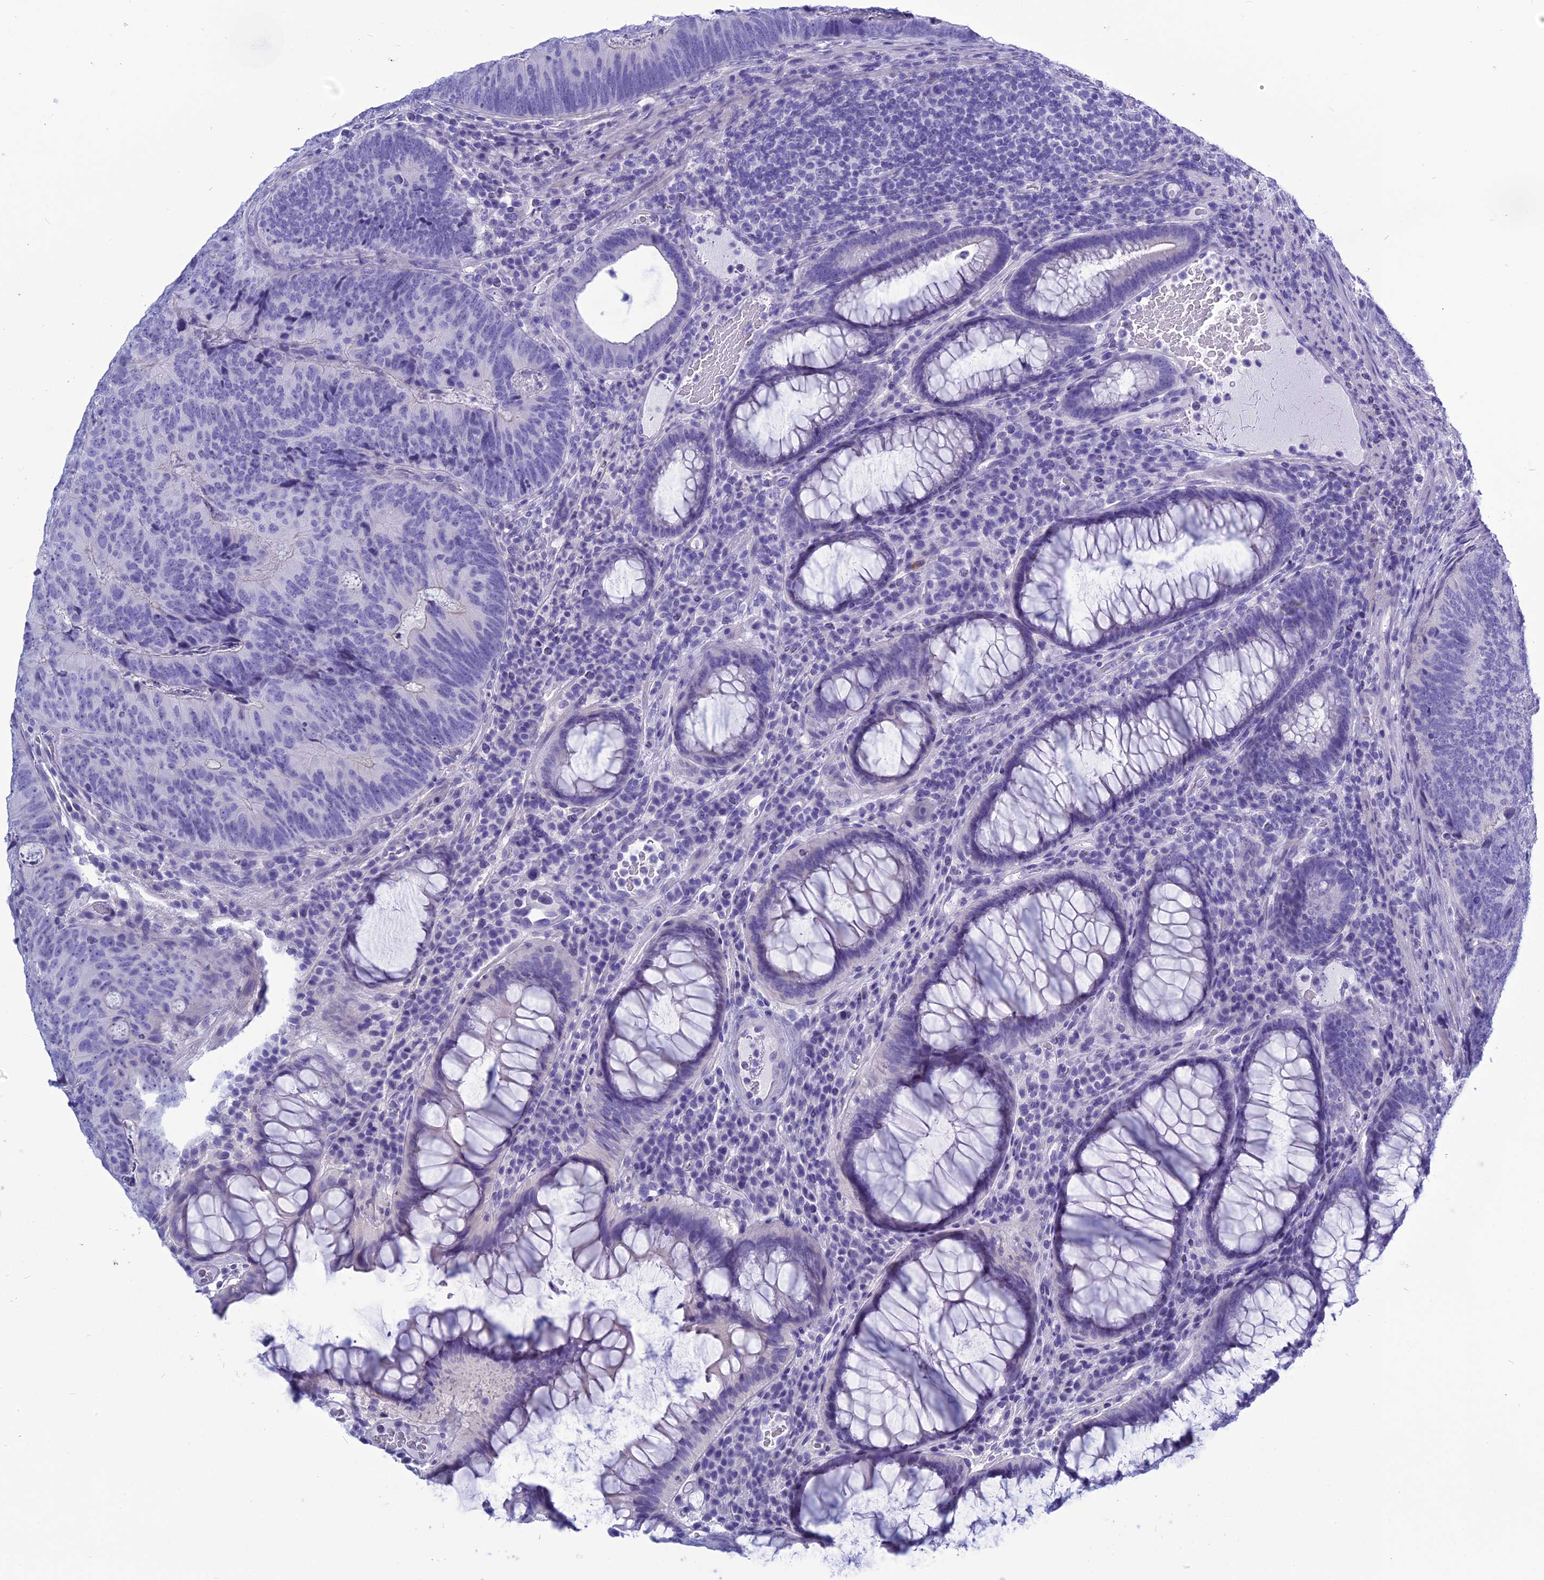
{"staining": {"intensity": "negative", "quantity": "none", "location": "none"}, "tissue": "colorectal cancer", "cell_type": "Tumor cells", "image_type": "cancer", "snomed": [{"axis": "morphology", "description": "Adenocarcinoma, NOS"}, {"axis": "topography", "description": "Colon"}], "caption": "Adenocarcinoma (colorectal) was stained to show a protein in brown. There is no significant expression in tumor cells. (Immunohistochemistry (ihc), brightfield microscopy, high magnification).", "gene": "BBS2", "patient": {"sex": "female", "age": 67}}